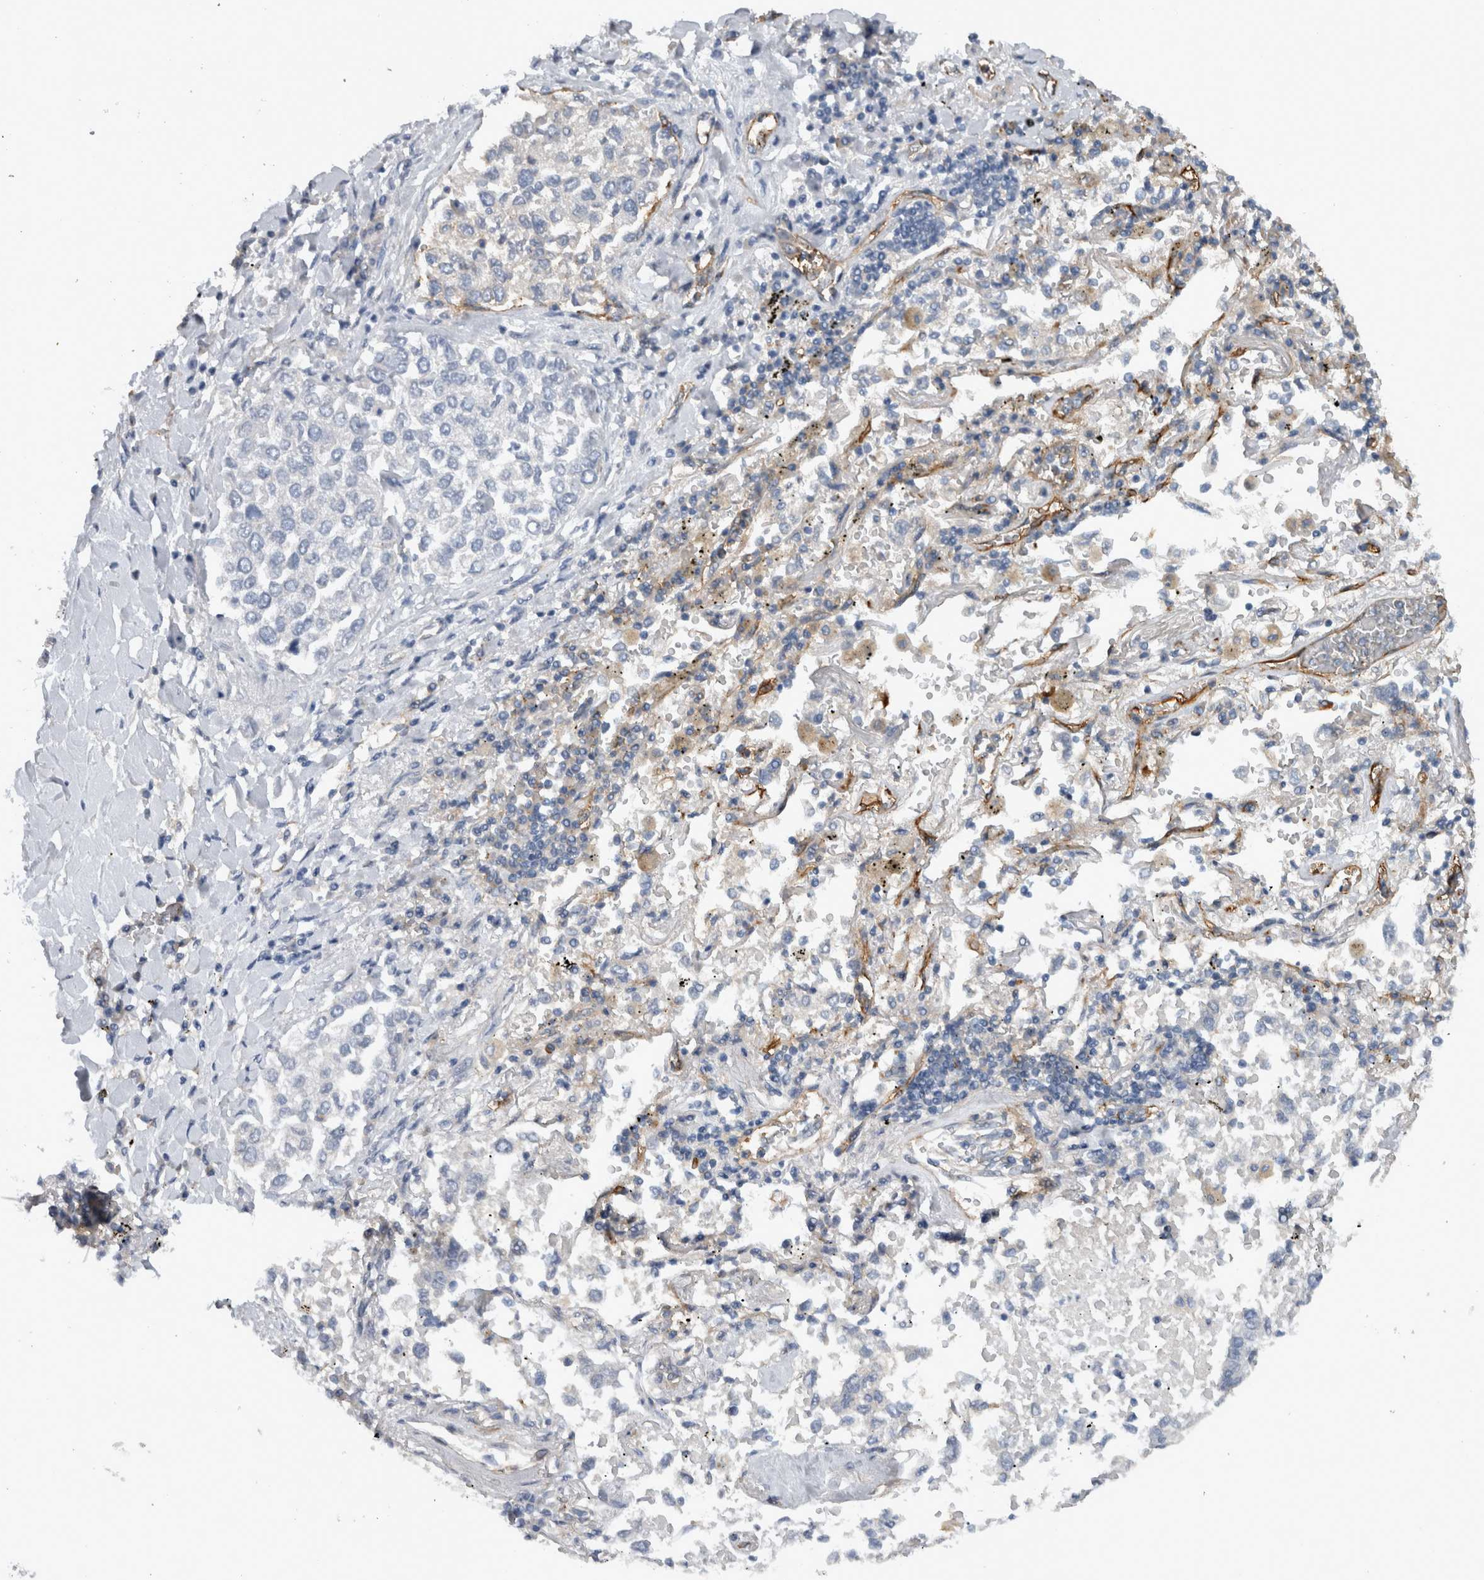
{"staining": {"intensity": "negative", "quantity": "none", "location": "none"}, "tissue": "lung cancer", "cell_type": "Tumor cells", "image_type": "cancer", "snomed": [{"axis": "morphology", "description": "Inflammation, NOS"}, {"axis": "morphology", "description": "Adenocarcinoma, NOS"}, {"axis": "topography", "description": "Lung"}], "caption": "High magnification brightfield microscopy of lung cancer stained with DAB (3,3'-diaminobenzidine) (brown) and counterstained with hematoxylin (blue): tumor cells show no significant positivity. The staining was performed using DAB (3,3'-diaminobenzidine) to visualize the protein expression in brown, while the nuclei were stained in blue with hematoxylin (Magnification: 20x).", "gene": "CD59", "patient": {"sex": "male", "age": 63}}